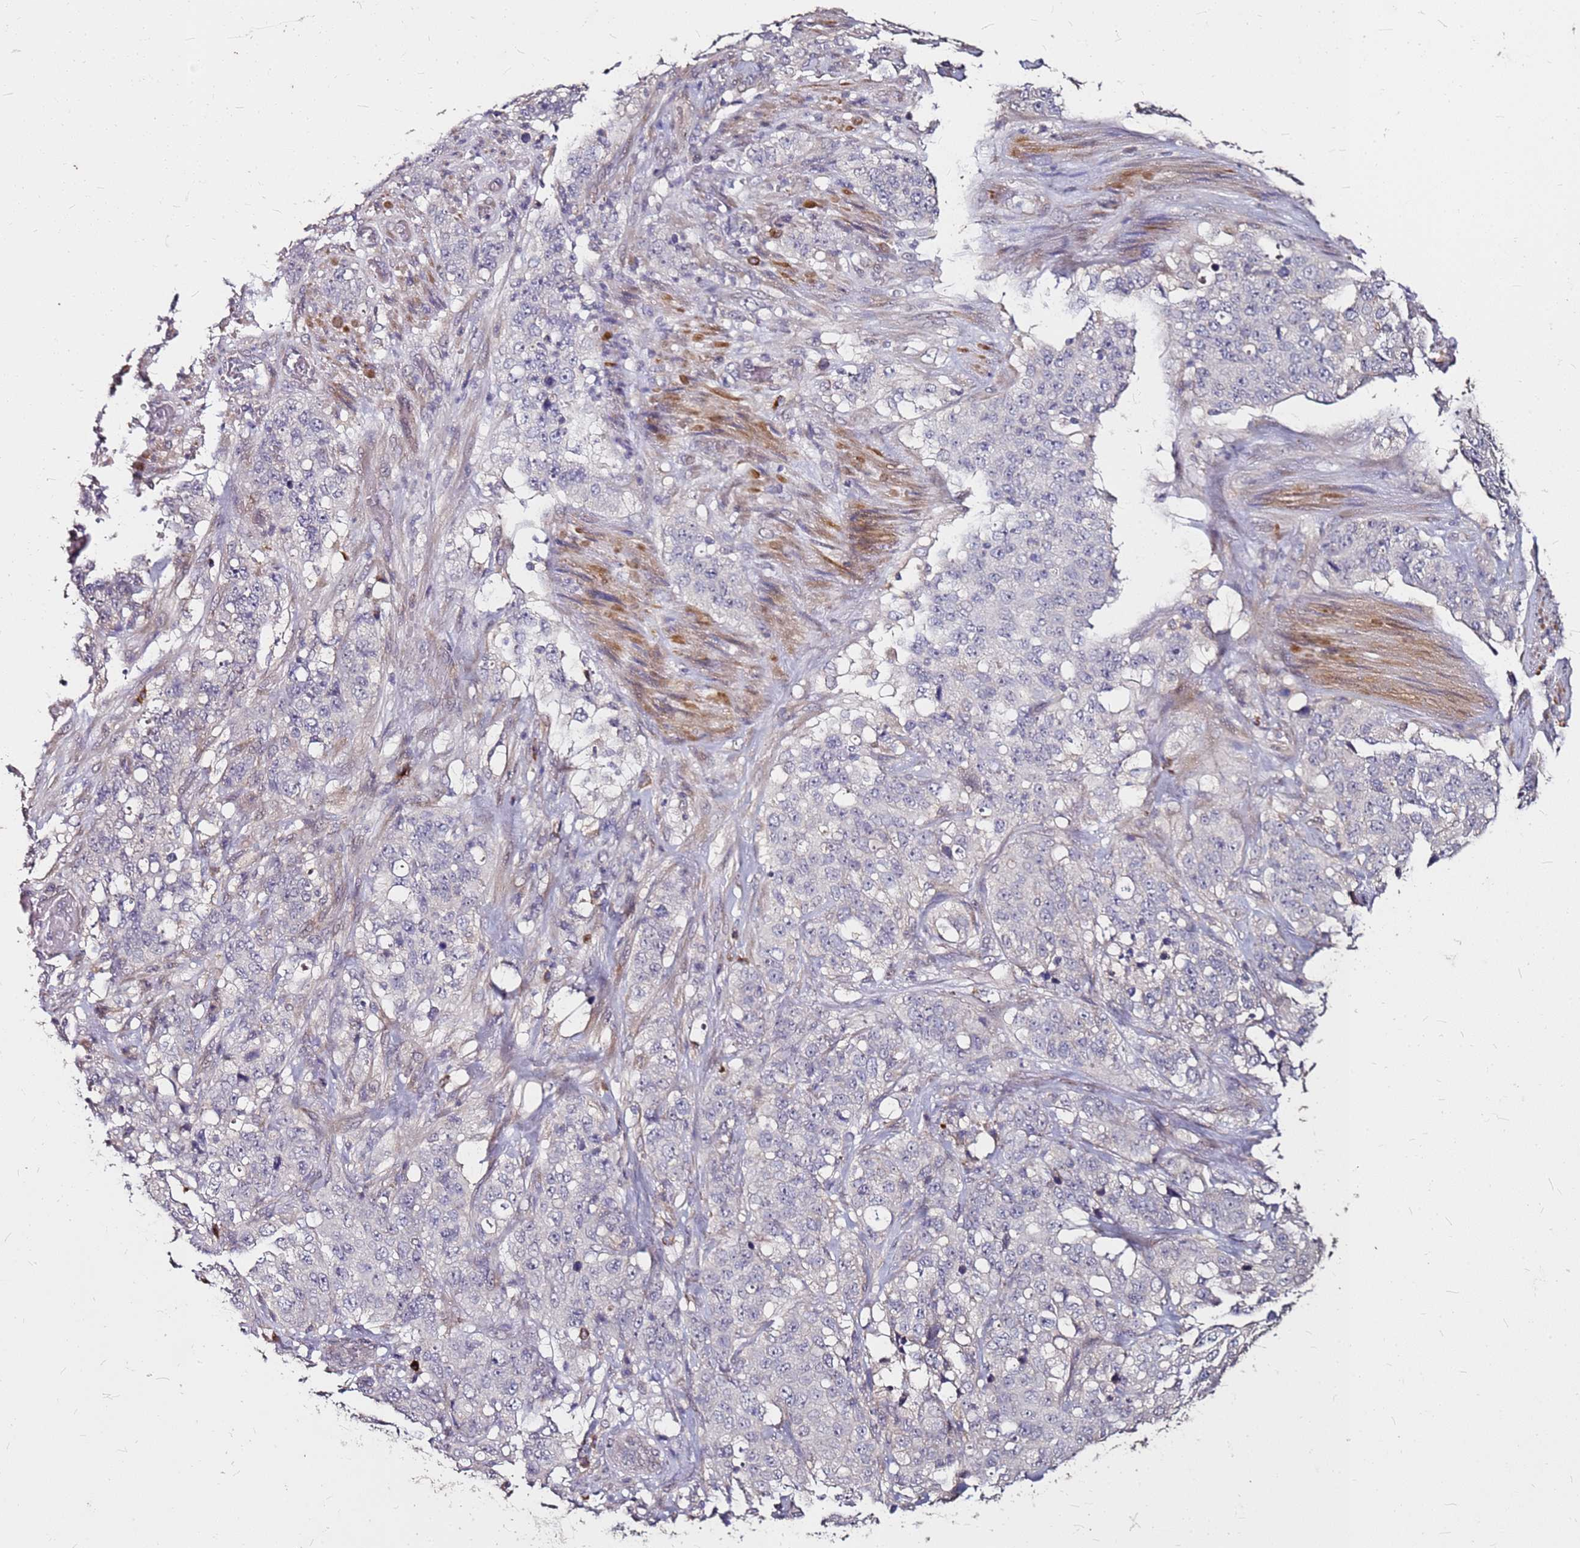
{"staining": {"intensity": "negative", "quantity": "none", "location": "none"}, "tissue": "stomach cancer", "cell_type": "Tumor cells", "image_type": "cancer", "snomed": [{"axis": "morphology", "description": "Adenocarcinoma, NOS"}, {"axis": "topography", "description": "Stomach"}], "caption": "Tumor cells show no significant positivity in adenocarcinoma (stomach).", "gene": "DCDC2C", "patient": {"sex": "male", "age": 48}}